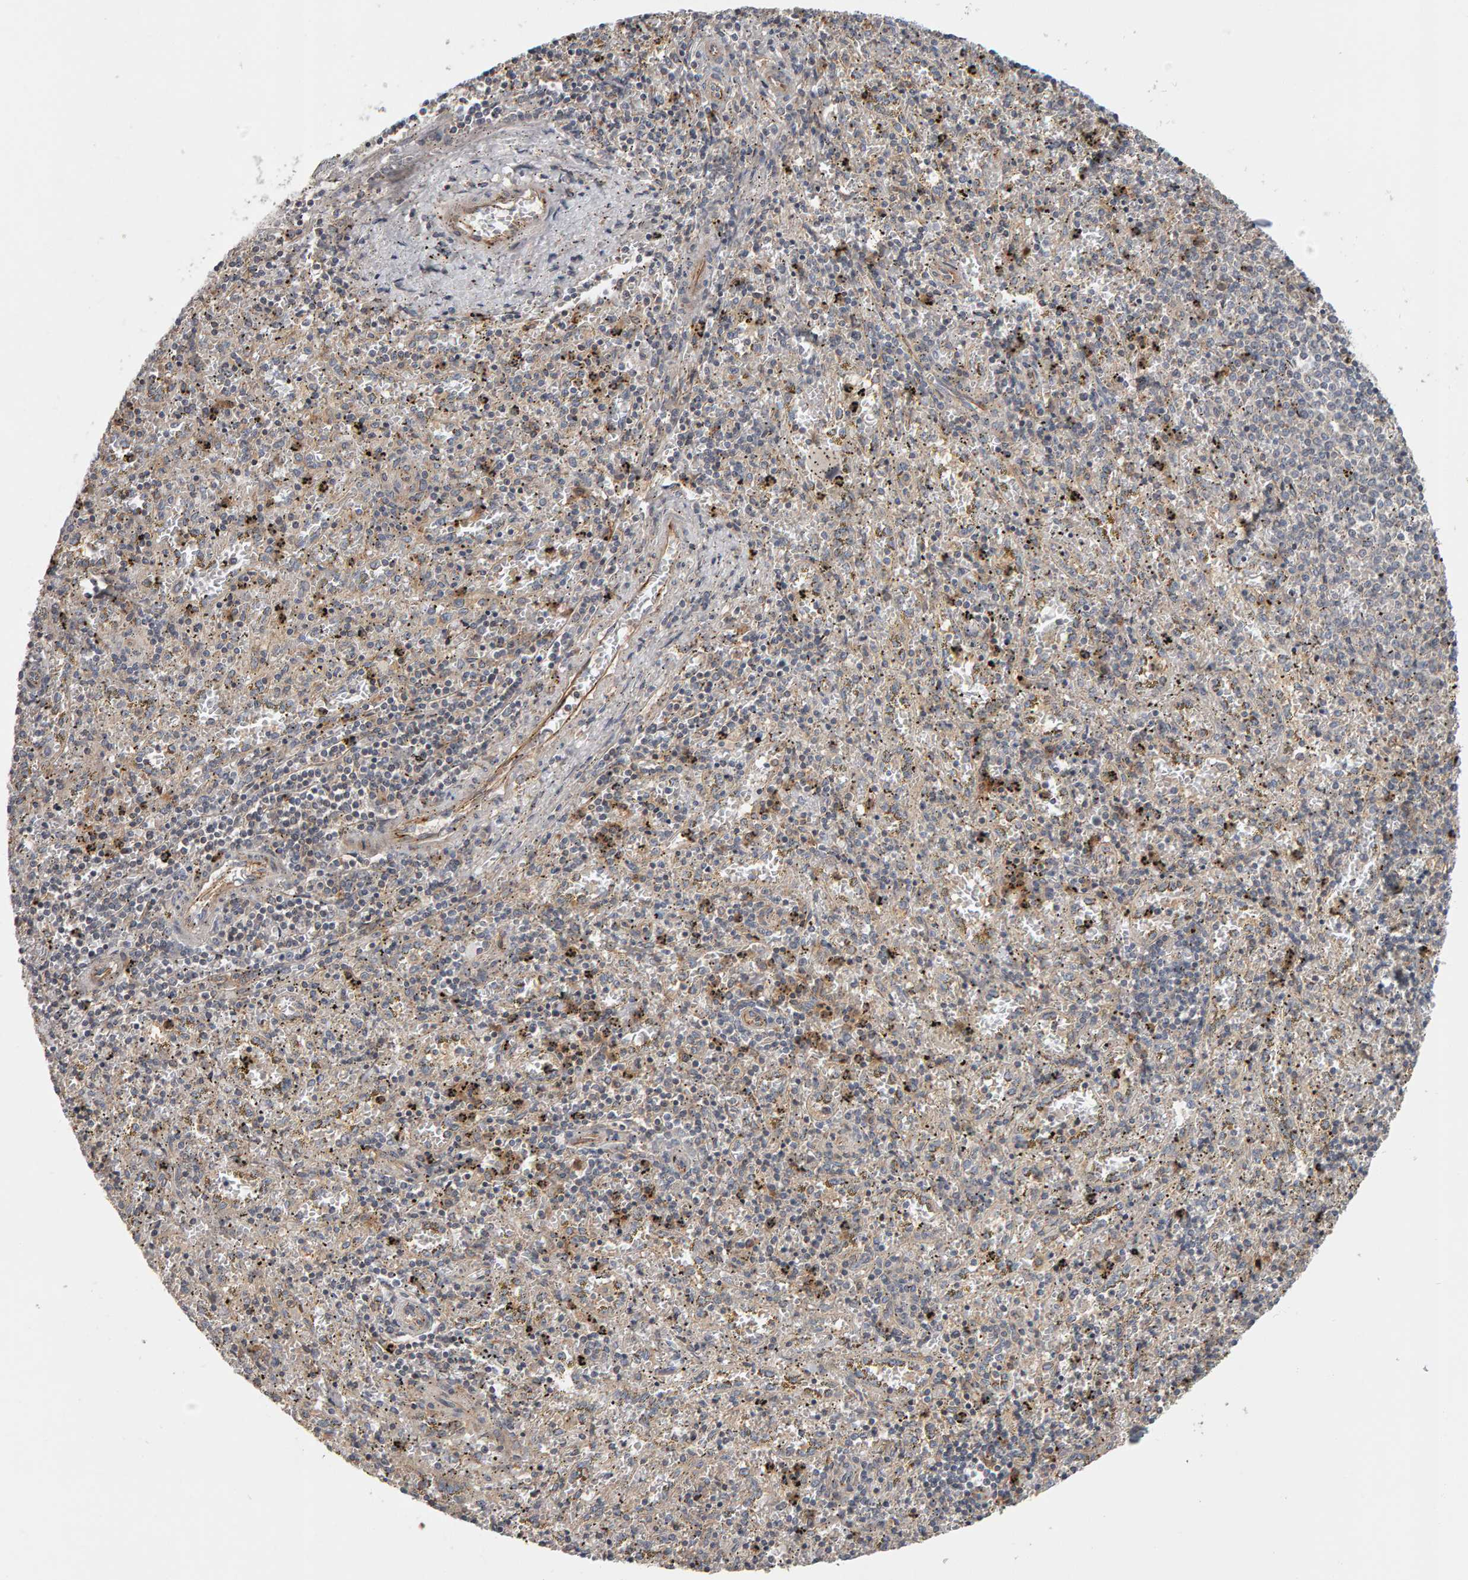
{"staining": {"intensity": "moderate", "quantity": ">75%", "location": "cytoplasmic/membranous"}, "tissue": "spleen", "cell_type": "Cells in red pulp", "image_type": "normal", "snomed": [{"axis": "morphology", "description": "Normal tissue, NOS"}, {"axis": "topography", "description": "Spleen"}], "caption": "A brown stain shows moderate cytoplasmic/membranous staining of a protein in cells in red pulp of normal spleen. The staining was performed using DAB (3,3'-diaminobenzidine) to visualize the protein expression in brown, while the nuclei were stained in blue with hematoxylin (Magnification: 20x).", "gene": "C9orf72", "patient": {"sex": "male", "age": 11}}